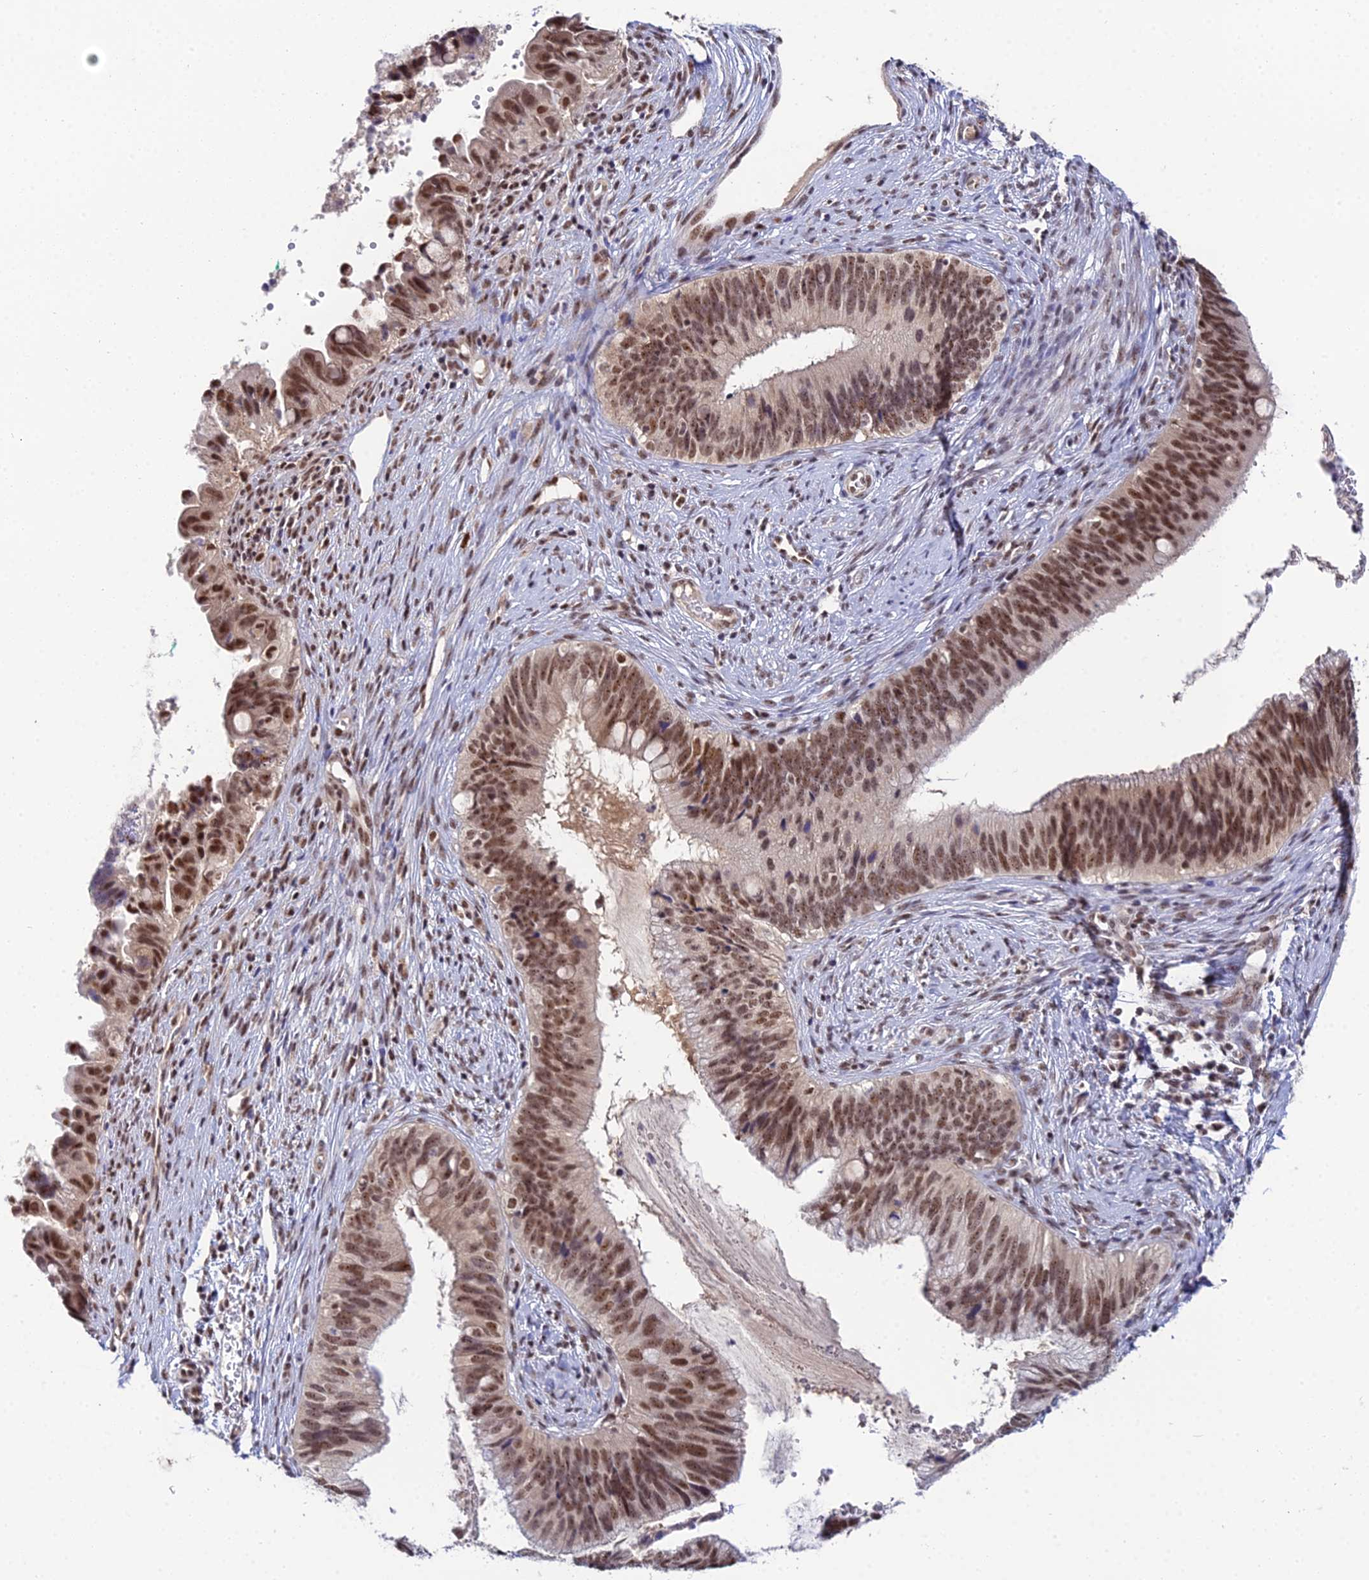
{"staining": {"intensity": "strong", "quantity": ">75%", "location": "nuclear"}, "tissue": "cervical cancer", "cell_type": "Tumor cells", "image_type": "cancer", "snomed": [{"axis": "morphology", "description": "Adenocarcinoma, NOS"}, {"axis": "topography", "description": "Cervix"}], "caption": "Cervical adenocarcinoma stained with a brown dye shows strong nuclear positive positivity in about >75% of tumor cells.", "gene": "EXOSC3", "patient": {"sex": "female", "age": 42}}